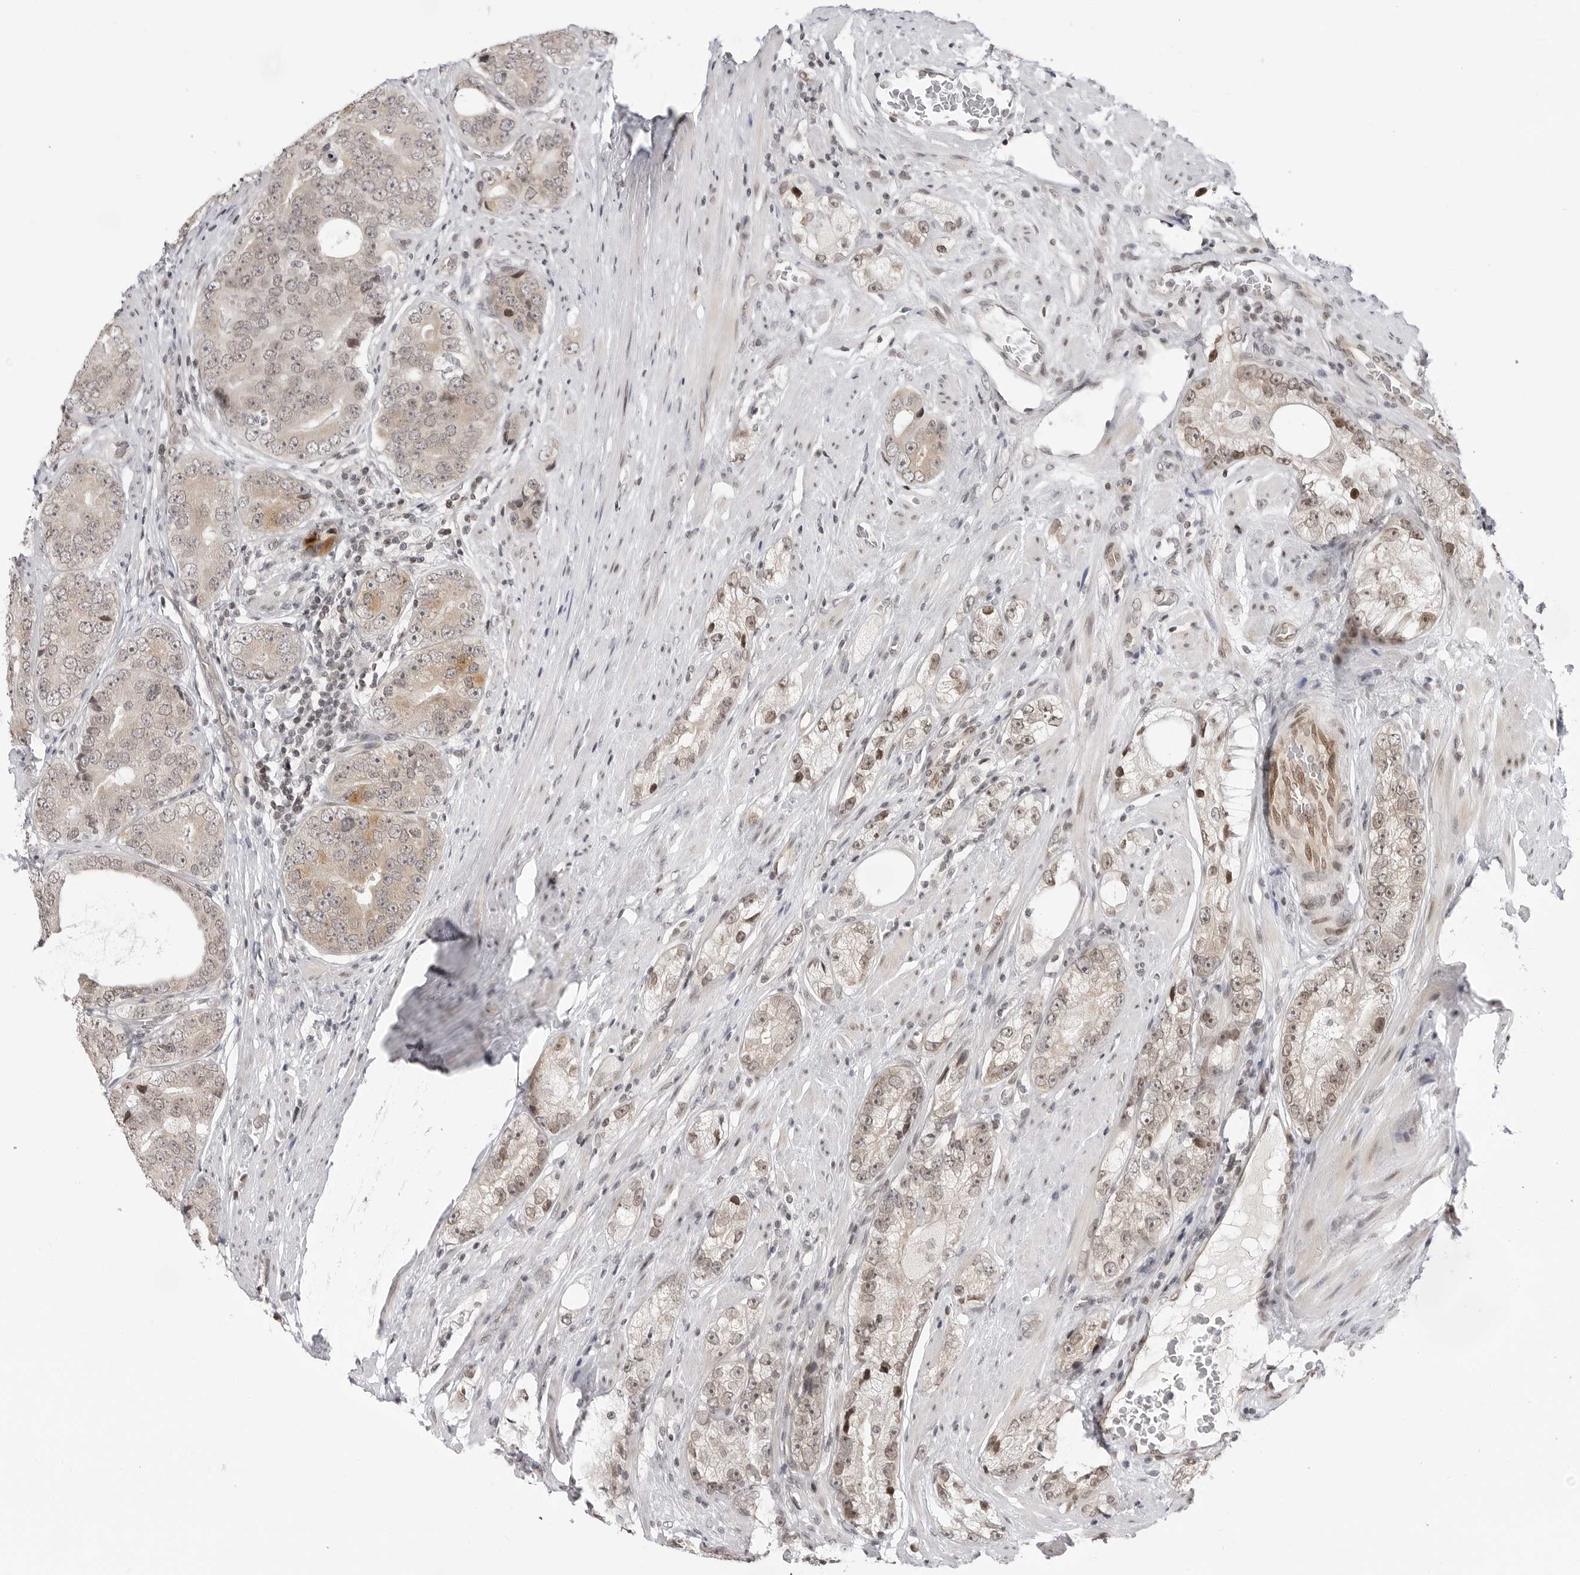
{"staining": {"intensity": "weak", "quantity": "25%-75%", "location": "nuclear"}, "tissue": "prostate cancer", "cell_type": "Tumor cells", "image_type": "cancer", "snomed": [{"axis": "morphology", "description": "Adenocarcinoma, High grade"}, {"axis": "topography", "description": "Prostate"}], "caption": "Immunohistochemistry (IHC) of prostate cancer (high-grade adenocarcinoma) displays low levels of weak nuclear positivity in approximately 25%-75% of tumor cells. Using DAB (3,3'-diaminobenzidine) (brown) and hematoxylin (blue) stains, captured at high magnification using brightfield microscopy.", "gene": "C8orf33", "patient": {"sex": "male", "age": 56}}